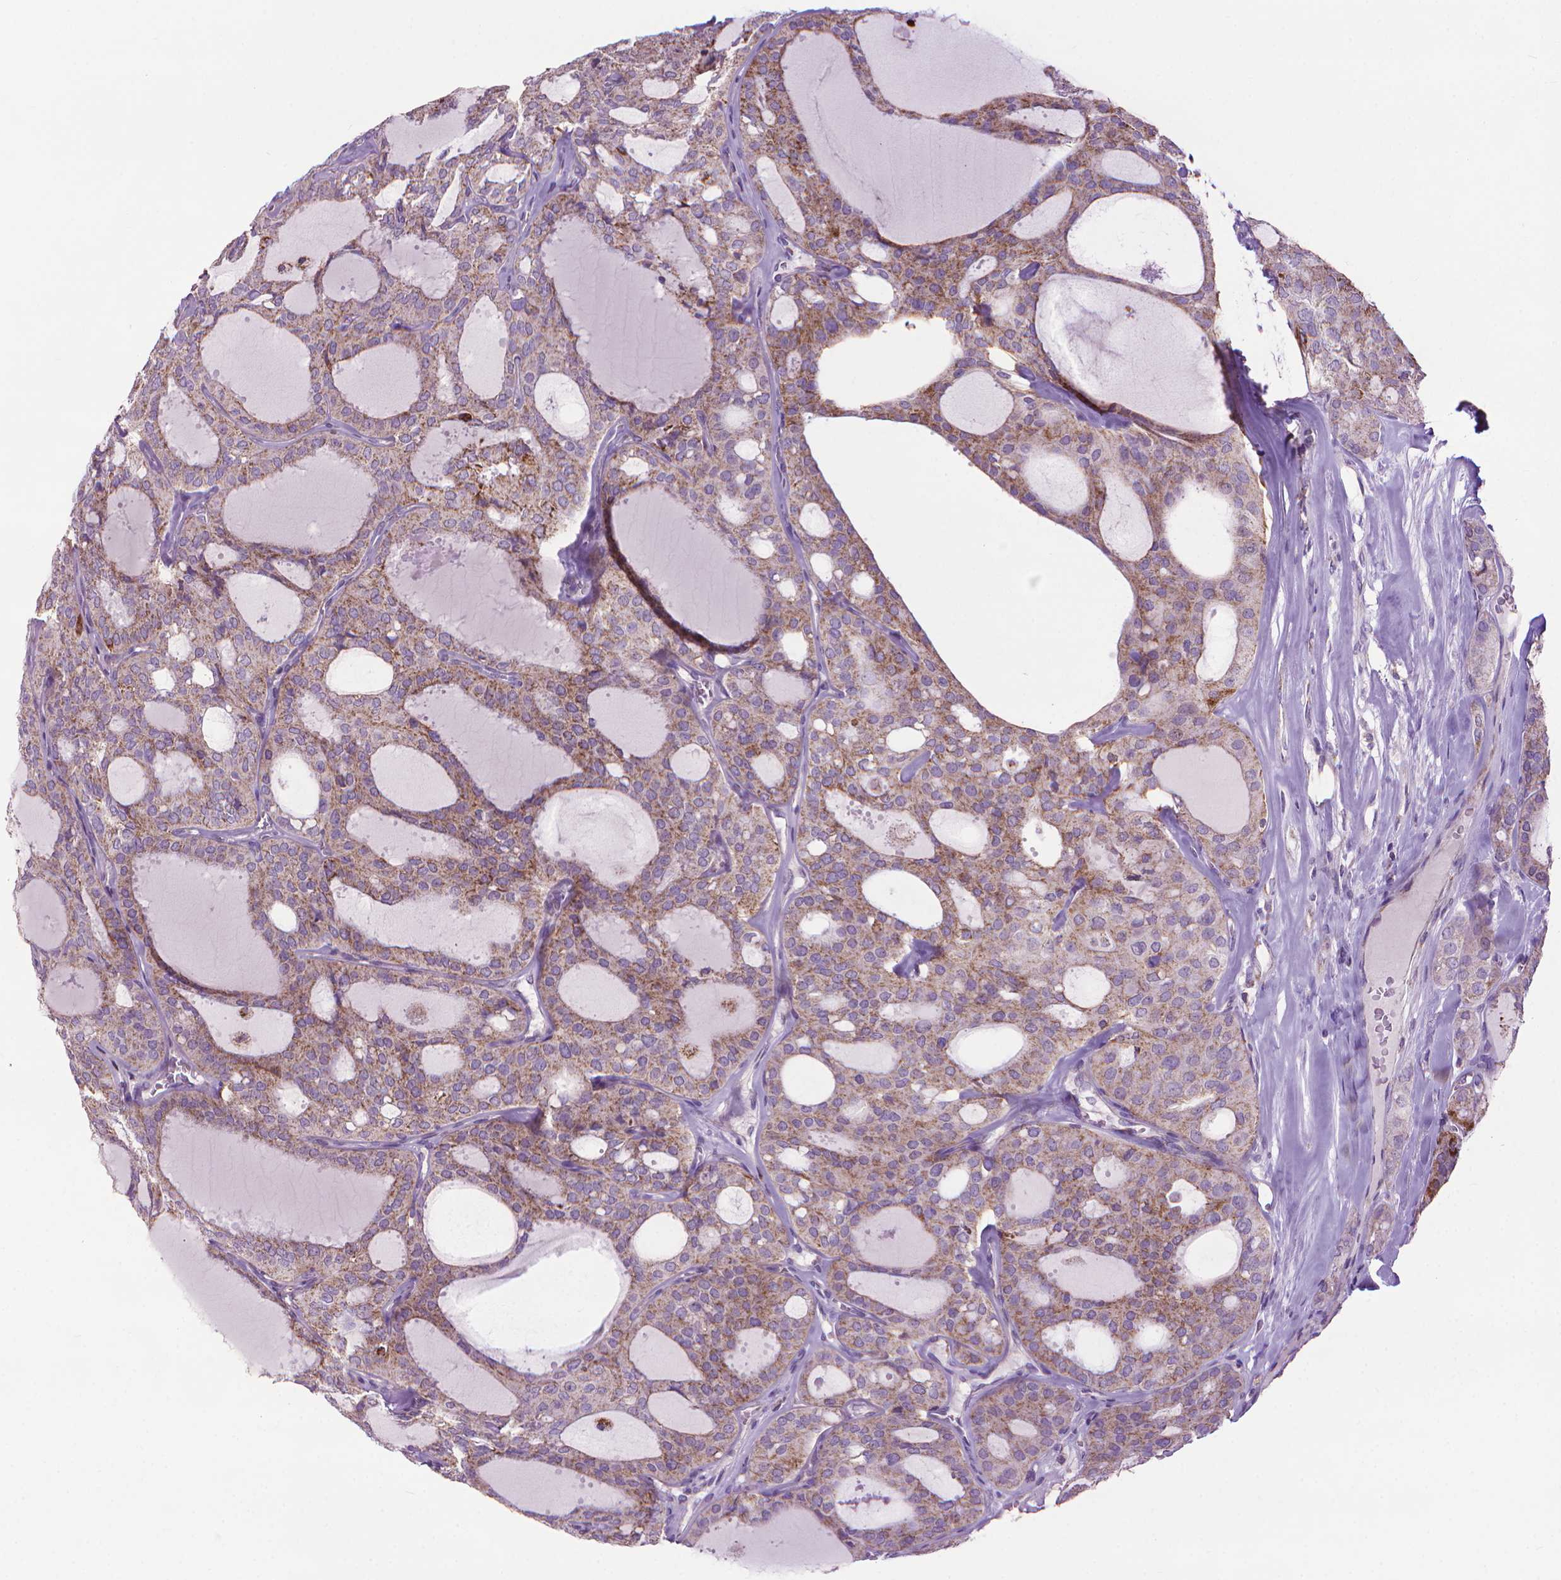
{"staining": {"intensity": "moderate", "quantity": "<25%", "location": "cytoplasmic/membranous"}, "tissue": "thyroid cancer", "cell_type": "Tumor cells", "image_type": "cancer", "snomed": [{"axis": "morphology", "description": "Follicular adenoma carcinoma, NOS"}, {"axis": "topography", "description": "Thyroid gland"}], "caption": "Thyroid cancer stained with DAB immunohistochemistry (IHC) shows low levels of moderate cytoplasmic/membranous expression in about <25% of tumor cells.", "gene": "VDAC1", "patient": {"sex": "male", "age": 75}}